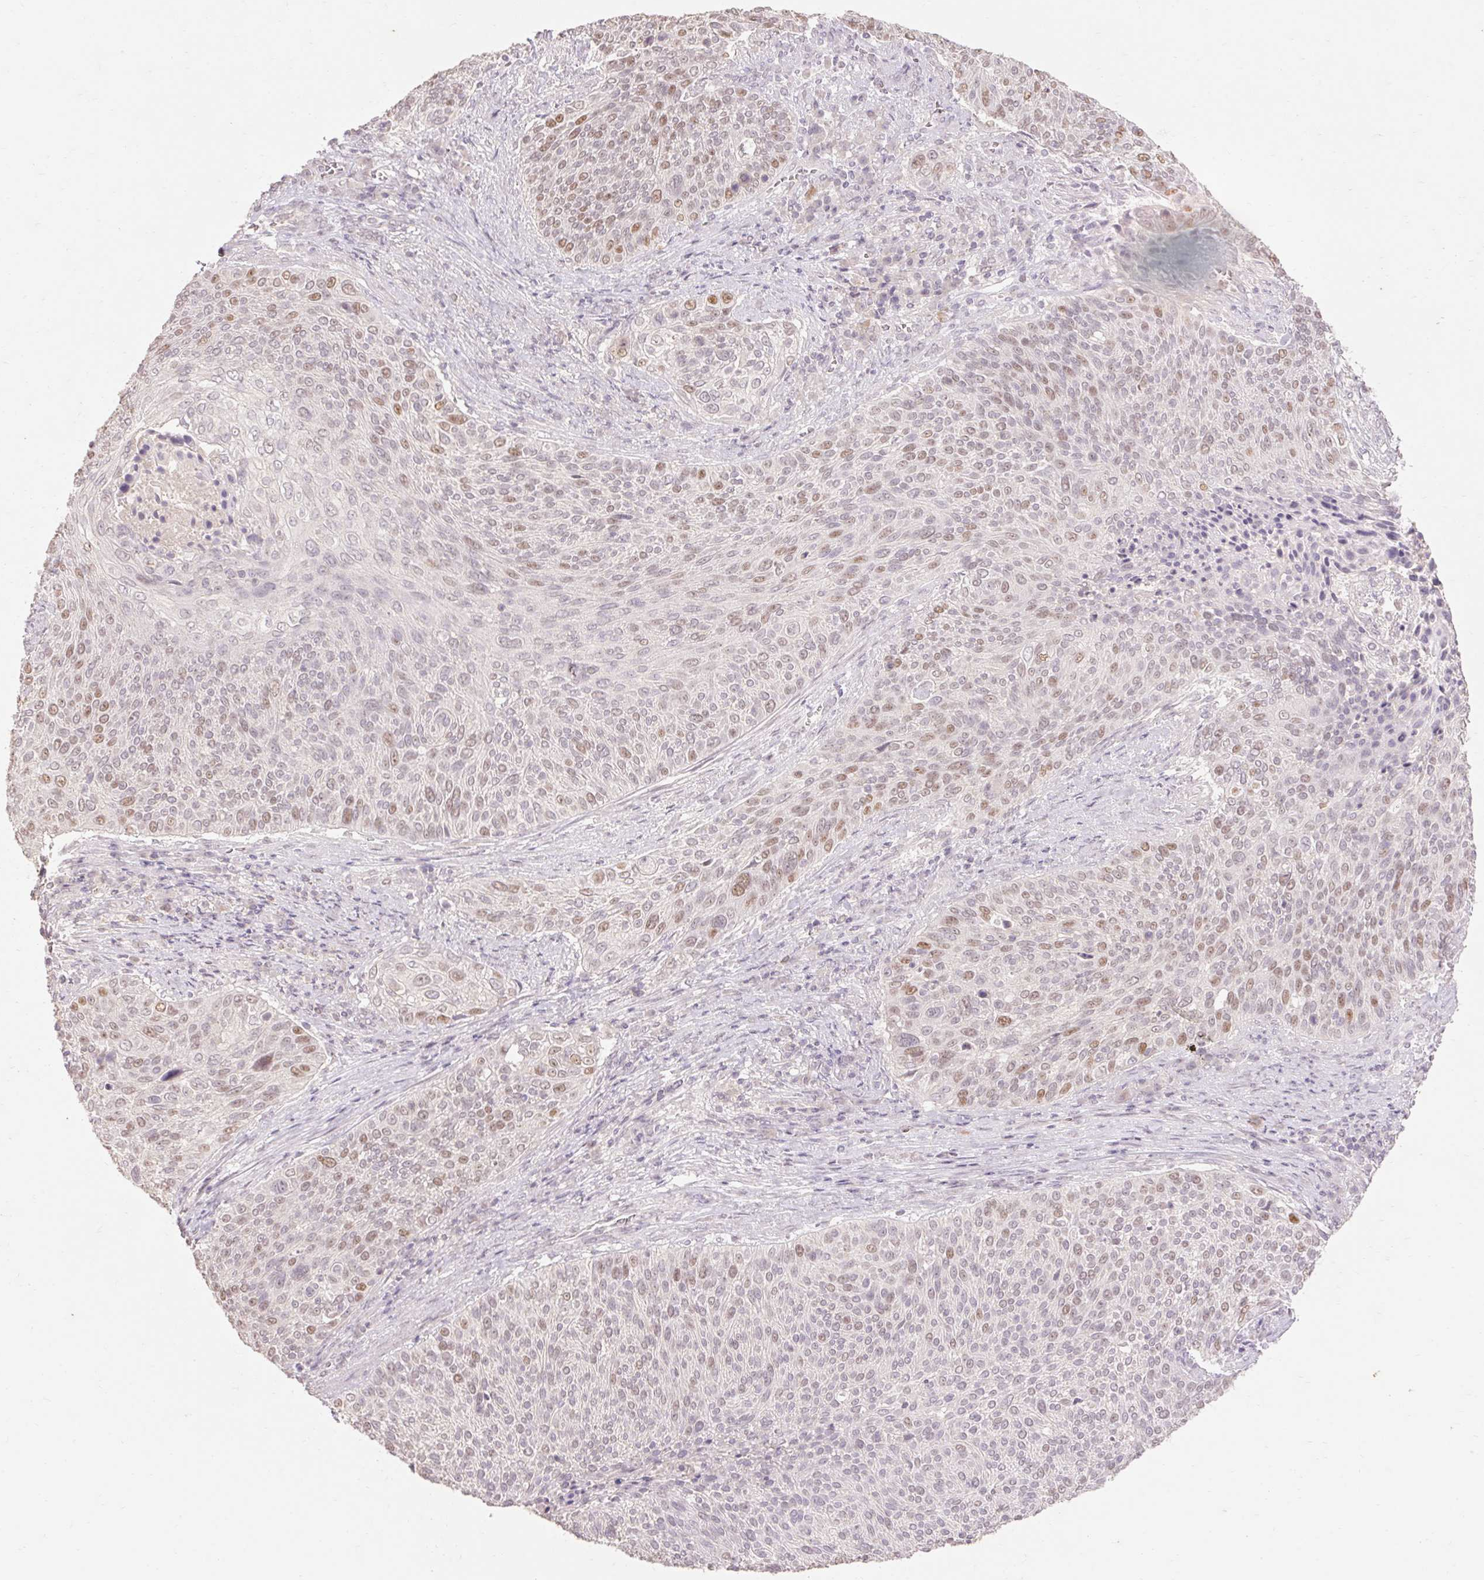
{"staining": {"intensity": "moderate", "quantity": "<25%", "location": "nuclear"}, "tissue": "cervical cancer", "cell_type": "Tumor cells", "image_type": "cancer", "snomed": [{"axis": "morphology", "description": "Squamous cell carcinoma, NOS"}, {"axis": "topography", "description": "Cervix"}], "caption": "Immunohistochemical staining of human cervical cancer shows moderate nuclear protein staining in about <25% of tumor cells. The staining was performed using DAB (3,3'-diaminobenzidine), with brown indicating positive protein expression. Nuclei are stained blue with hematoxylin.", "gene": "SKP2", "patient": {"sex": "female", "age": 31}}